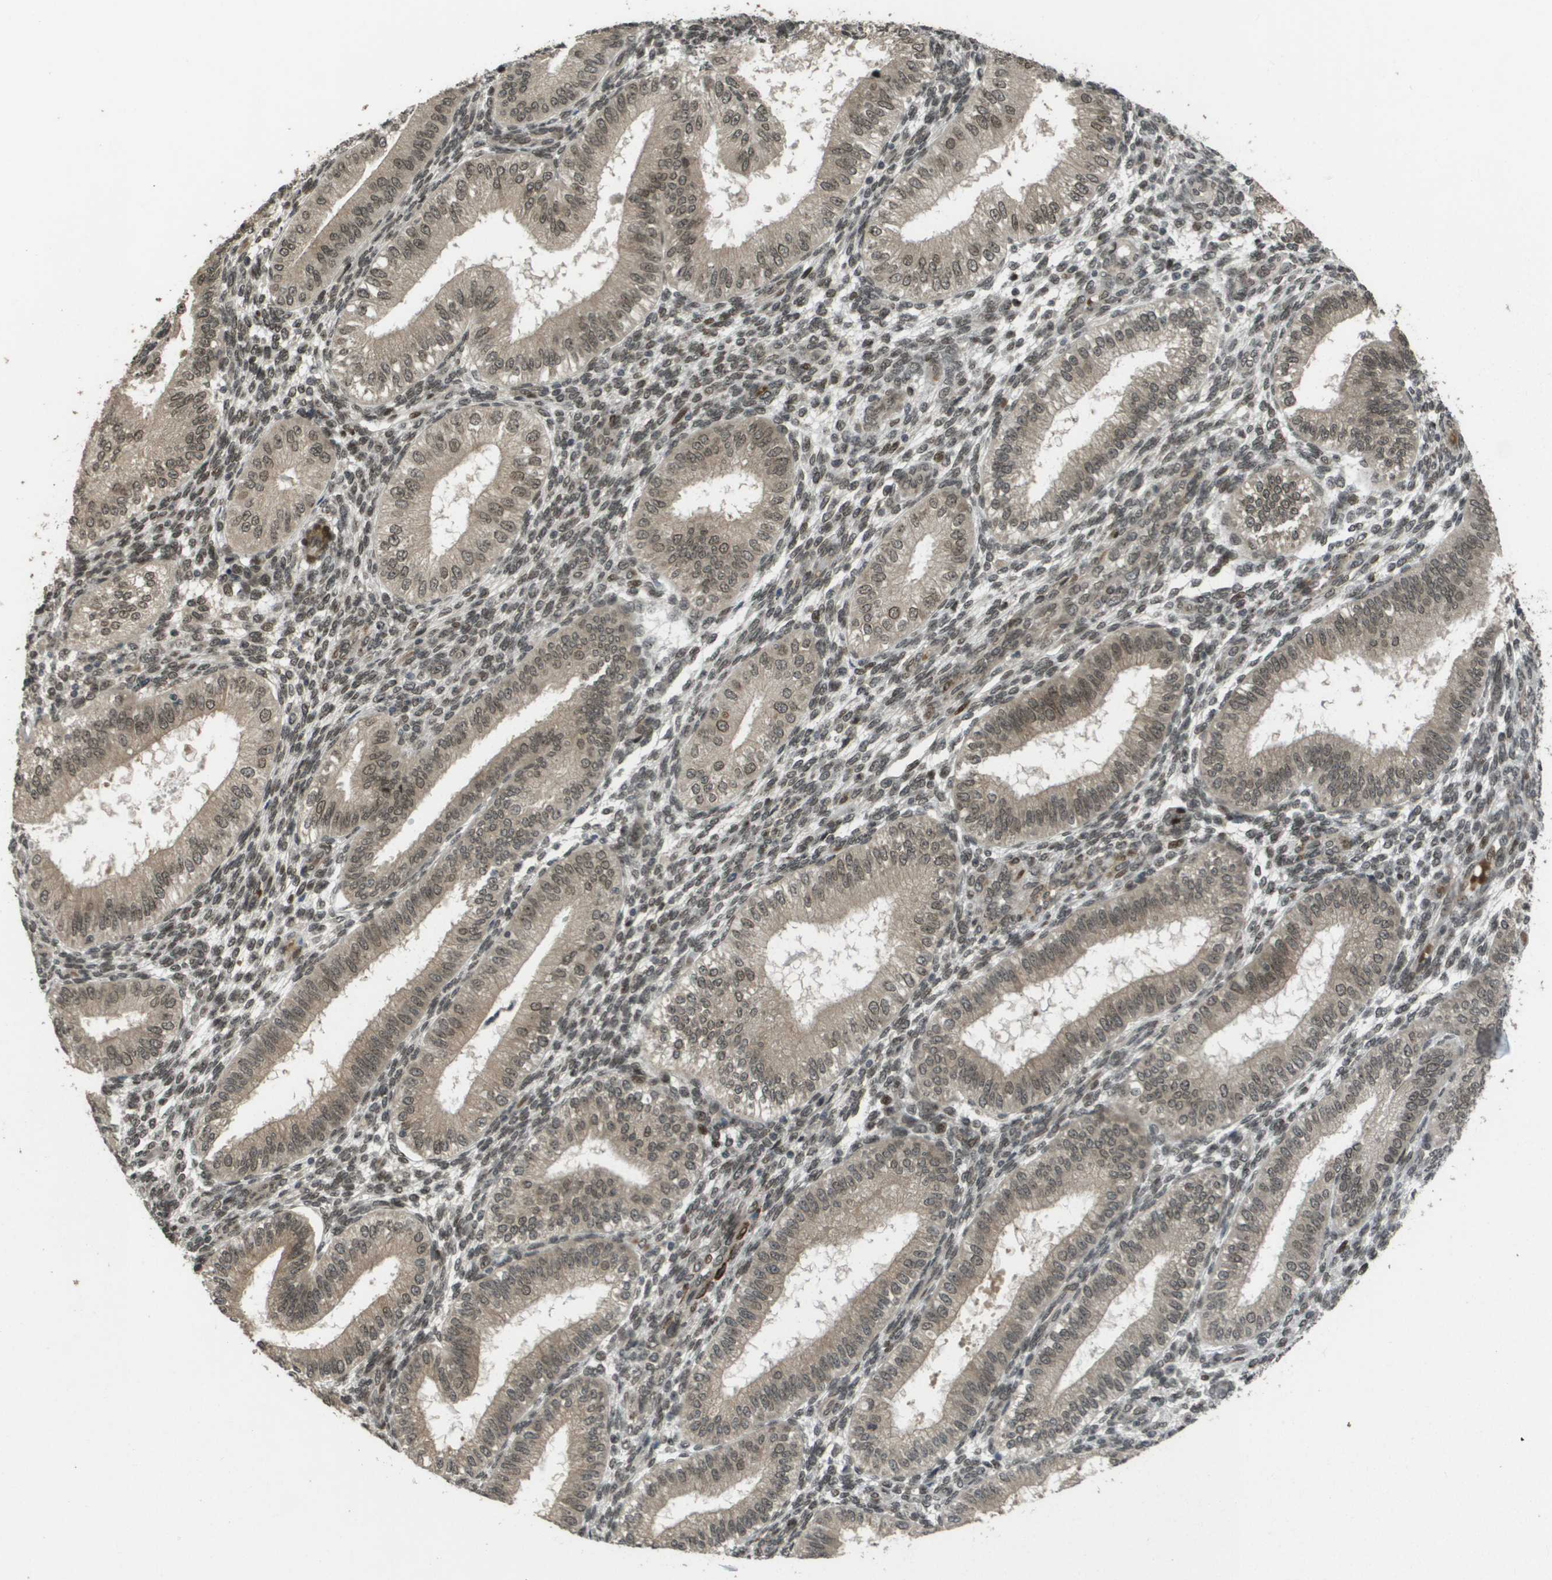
{"staining": {"intensity": "weak", "quantity": "25%-75%", "location": "nuclear"}, "tissue": "endometrium", "cell_type": "Cells in endometrial stroma", "image_type": "normal", "snomed": [{"axis": "morphology", "description": "Normal tissue, NOS"}, {"axis": "topography", "description": "Endometrium"}], "caption": "Brown immunohistochemical staining in unremarkable human endometrium demonstrates weak nuclear positivity in approximately 25%-75% of cells in endometrial stroma.", "gene": "KAT5", "patient": {"sex": "female", "age": 39}}